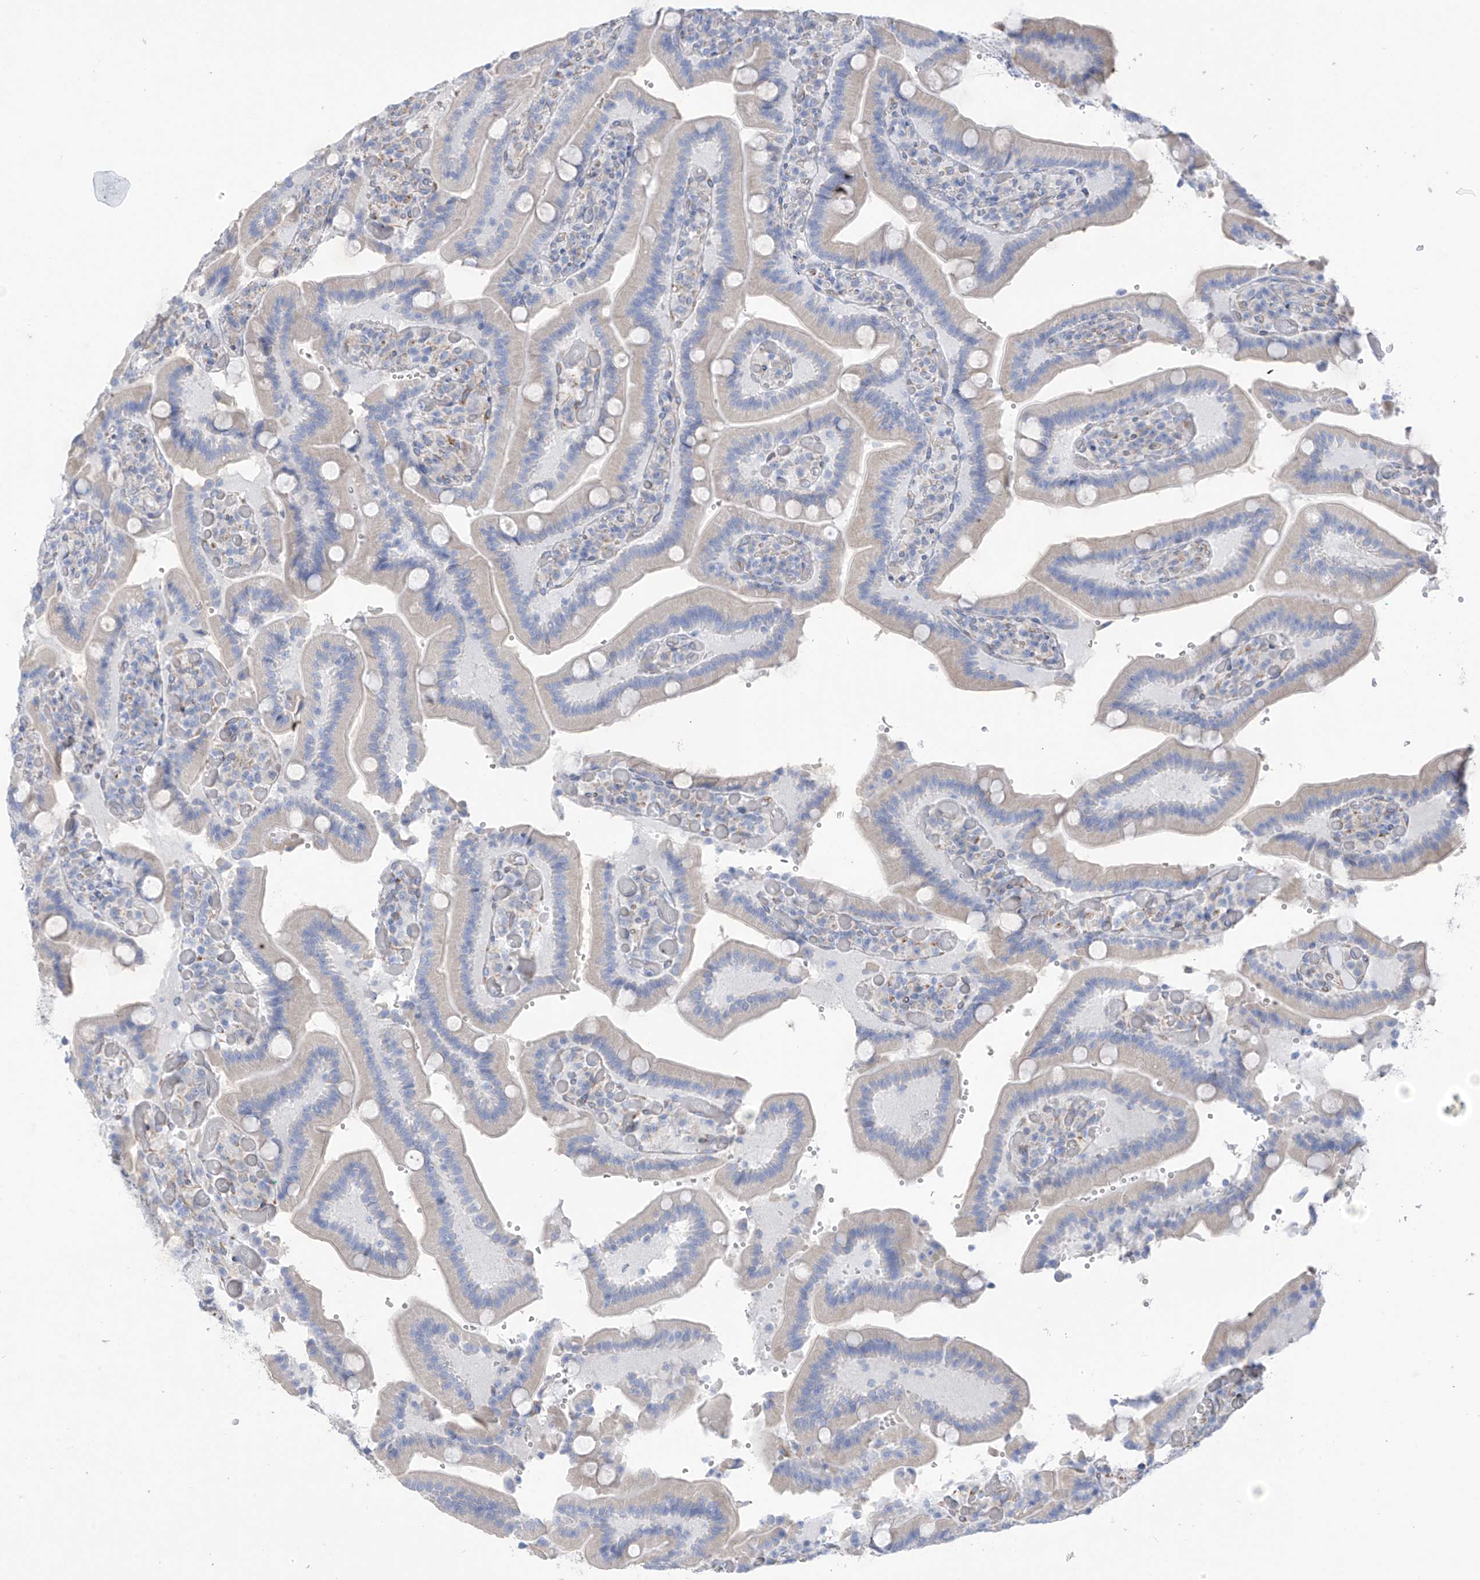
{"staining": {"intensity": "weak", "quantity": "25%-75%", "location": "cytoplasmic/membranous"}, "tissue": "duodenum", "cell_type": "Glandular cells", "image_type": "normal", "snomed": [{"axis": "morphology", "description": "Normal tissue, NOS"}, {"axis": "topography", "description": "Duodenum"}], "caption": "Human duodenum stained with a brown dye displays weak cytoplasmic/membranous positive staining in approximately 25%-75% of glandular cells.", "gene": "RCN2", "patient": {"sex": "female", "age": 62}}